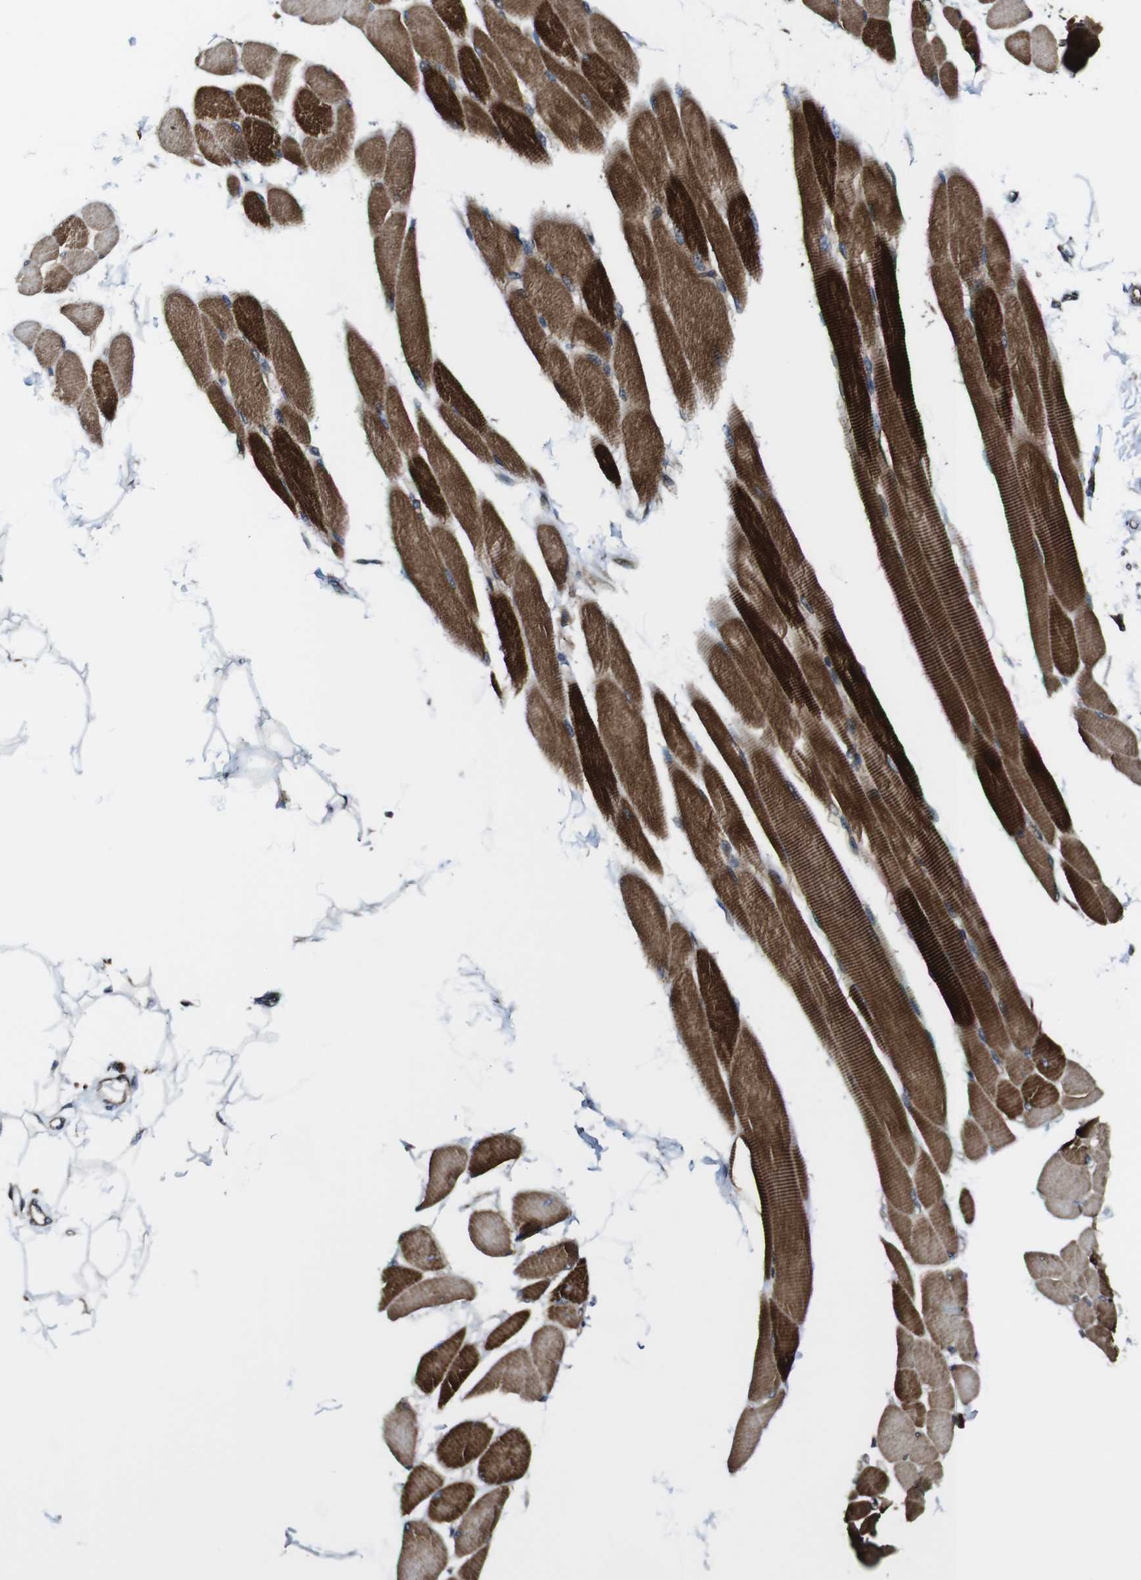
{"staining": {"intensity": "strong", "quantity": ">75%", "location": "cytoplasmic/membranous"}, "tissue": "skeletal muscle", "cell_type": "Myocytes", "image_type": "normal", "snomed": [{"axis": "morphology", "description": "Normal tissue, NOS"}, {"axis": "topography", "description": "Skeletal muscle"}, {"axis": "topography", "description": "Oral tissue"}, {"axis": "topography", "description": "Peripheral nerve tissue"}], "caption": "DAB (3,3'-diaminobenzidine) immunohistochemical staining of normal human skeletal muscle reveals strong cytoplasmic/membranous protein positivity in about >75% of myocytes.", "gene": "TNIK", "patient": {"sex": "female", "age": 84}}